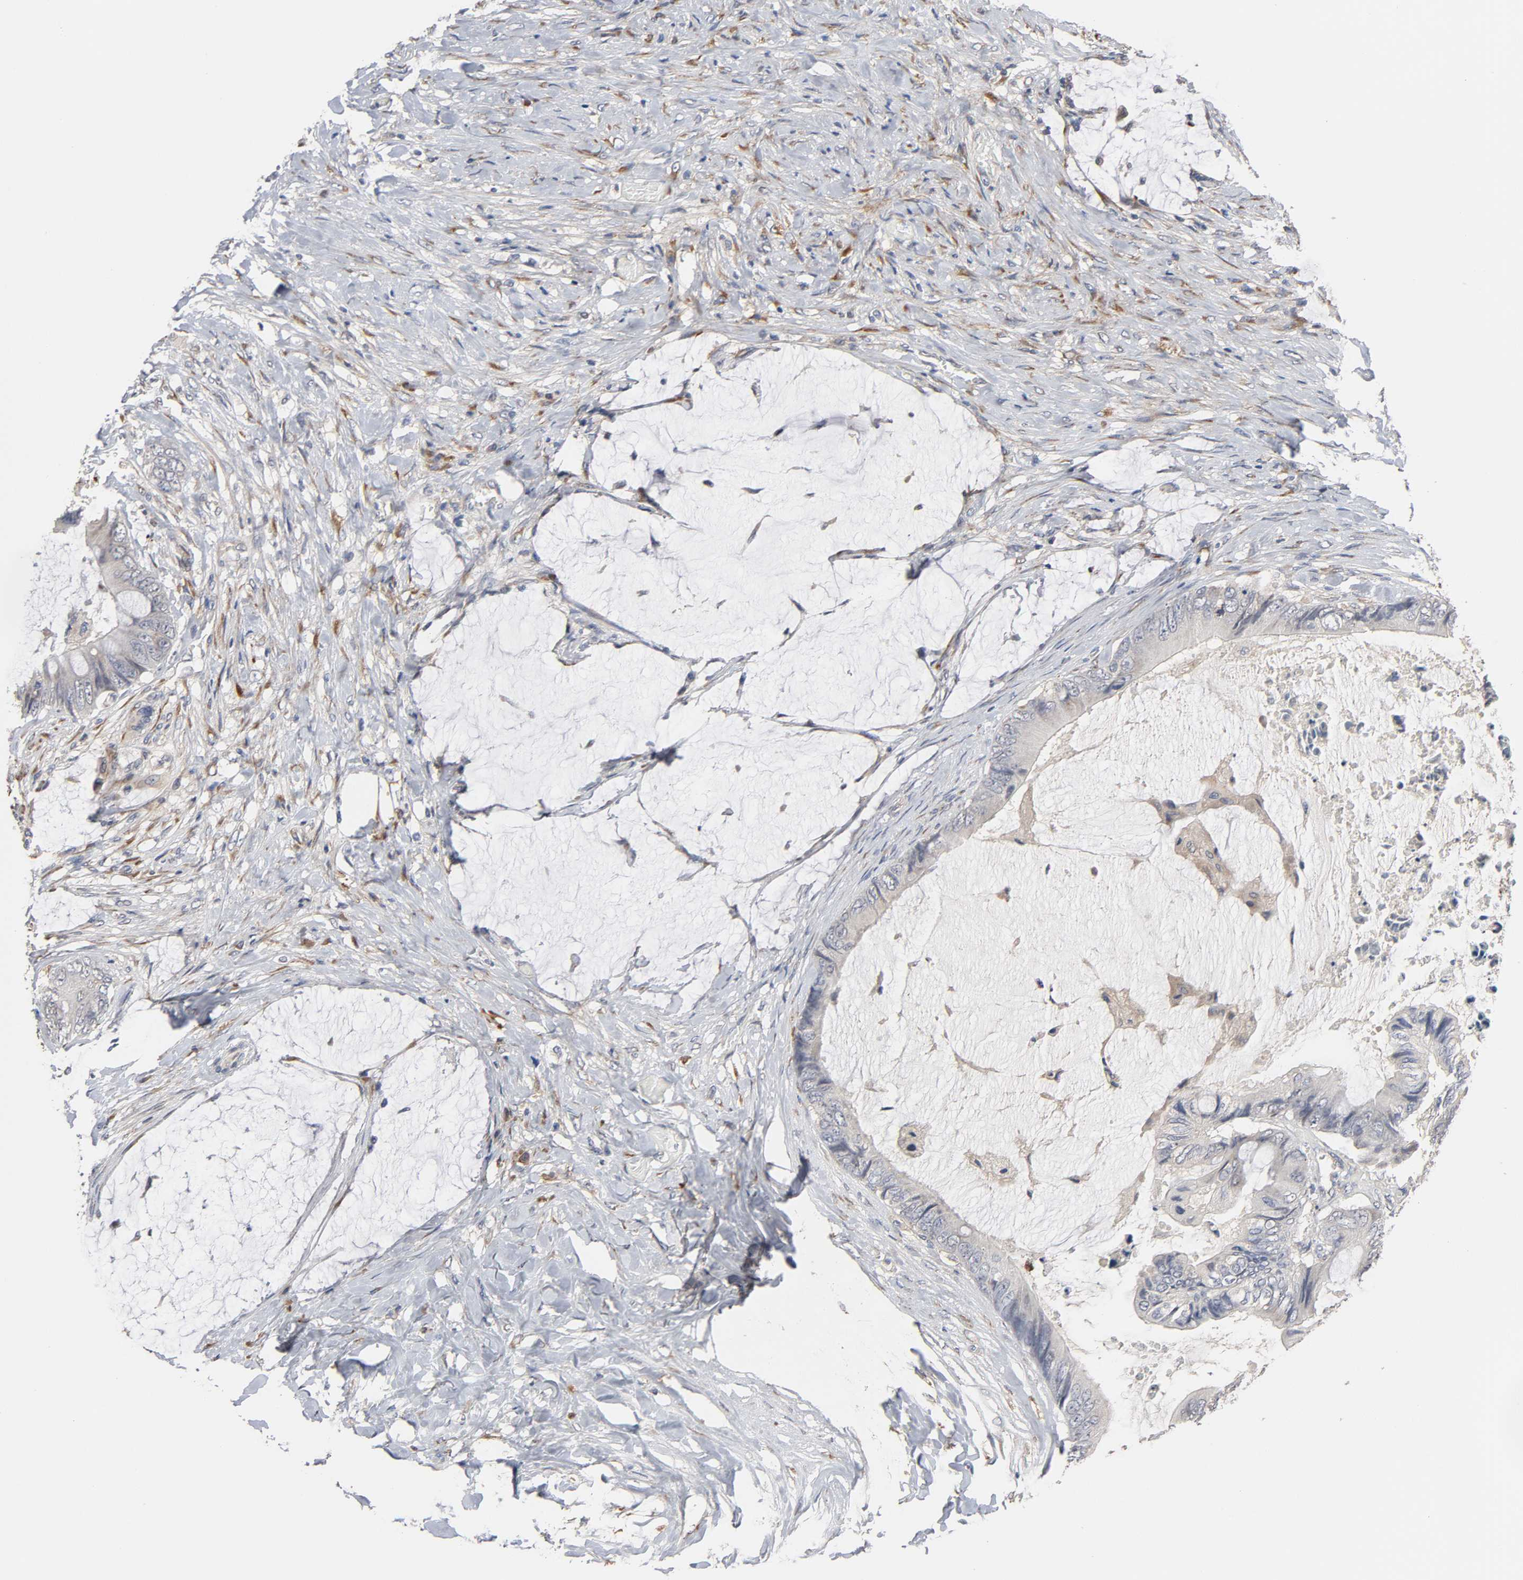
{"staining": {"intensity": "negative", "quantity": "none", "location": "none"}, "tissue": "colorectal cancer", "cell_type": "Tumor cells", "image_type": "cancer", "snomed": [{"axis": "morphology", "description": "Normal tissue, NOS"}, {"axis": "morphology", "description": "Adenocarcinoma, NOS"}, {"axis": "topography", "description": "Rectum"}, {"axis": "topography", "description": "Peripheral nerve tissue"}], "caption": "Immunohistochemistry (IHC) of adenocarcinoma (colorectal) demonstrates no staining in tumor cells.", "gene": "HDLBP", "patient": {"sex": "female", "age": 77}}